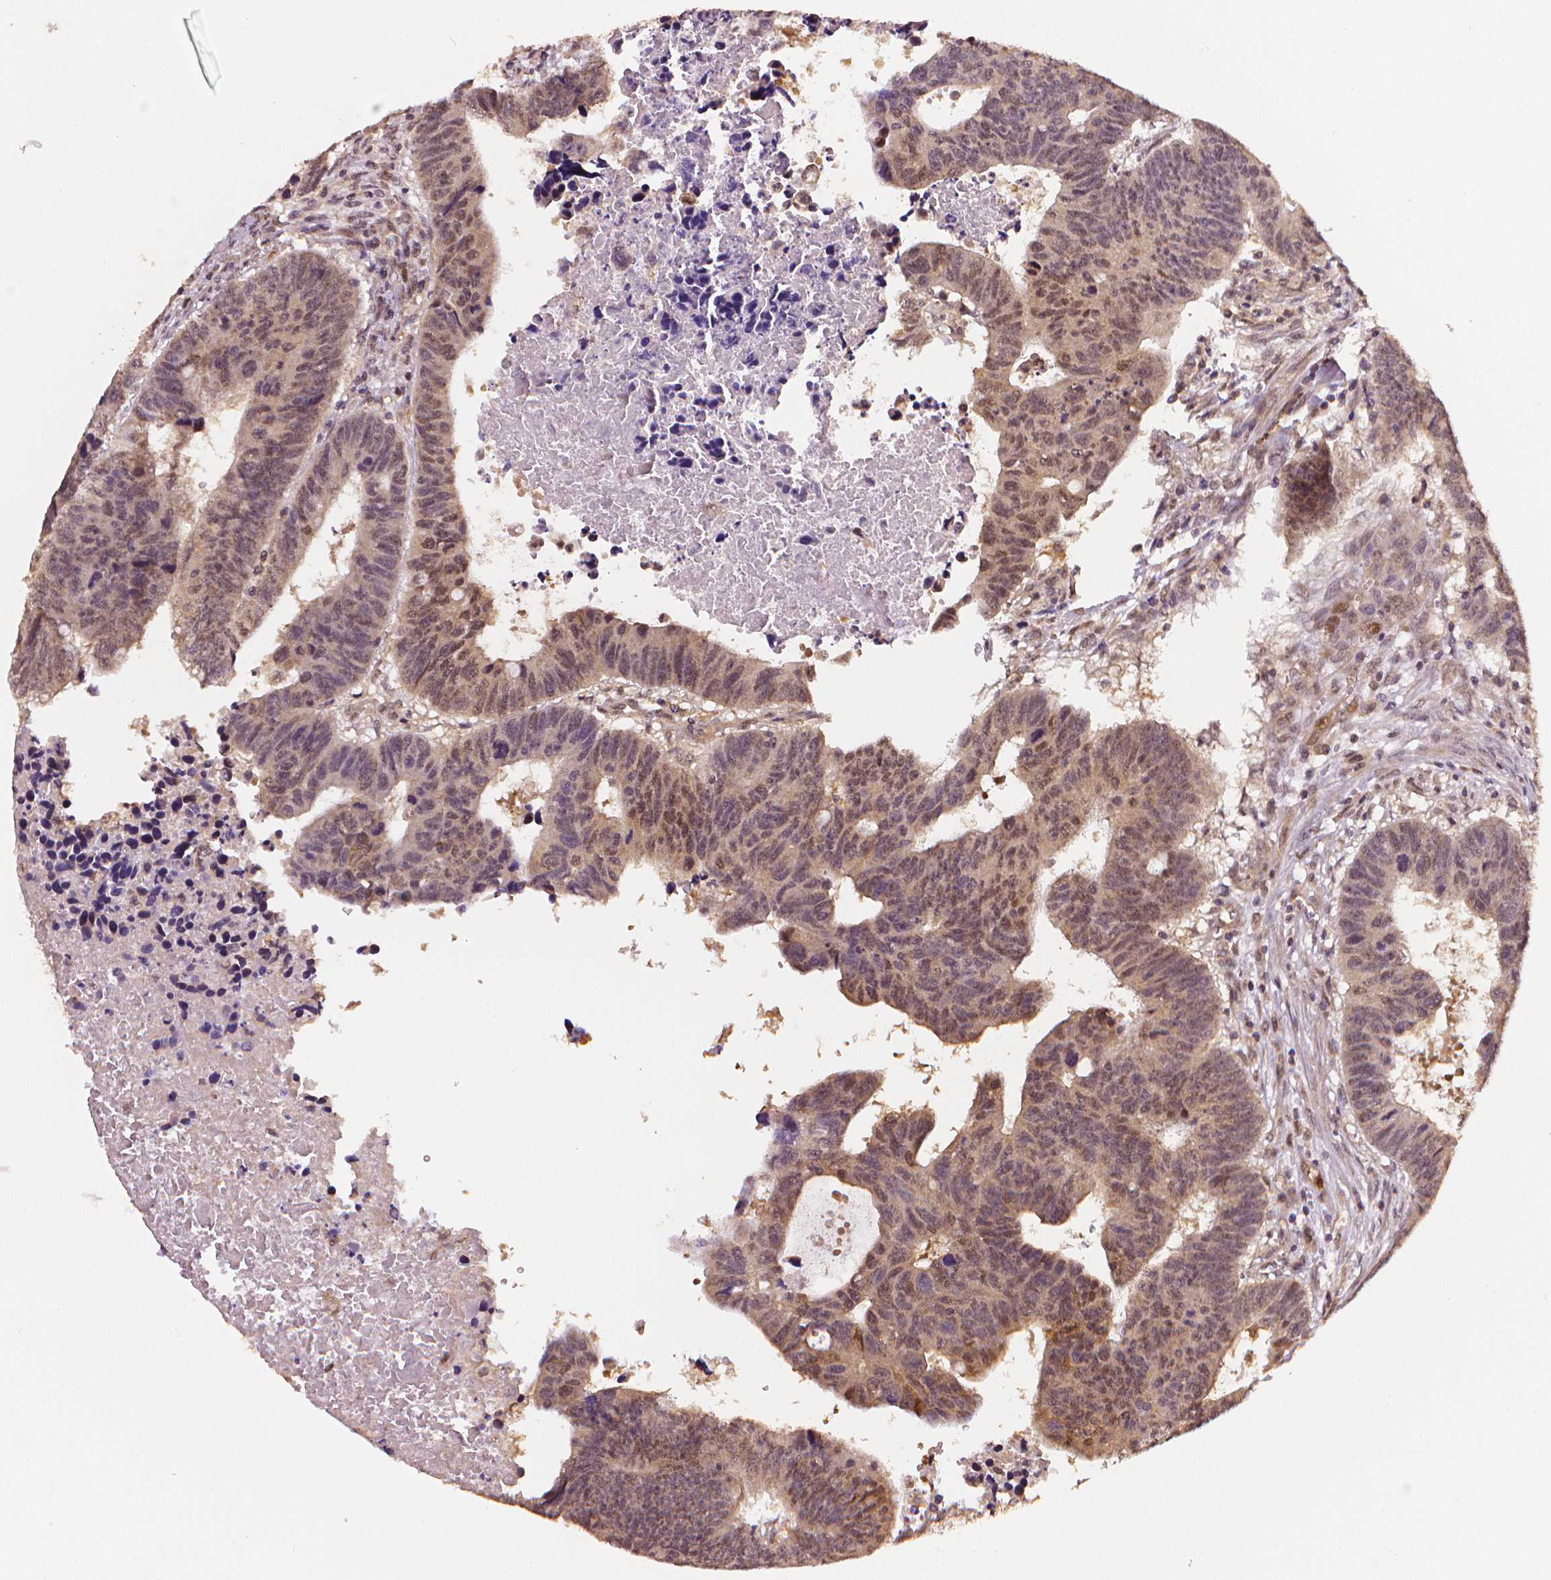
{"staining": {"intensity": "weak", "quantity": "<25%", "location": "nuclear"}, "tissue": "colorectal cancer", "cell_type": "Tumor cells", "image_type": "cancer", "snomed": [{"axis": "morphology", "description": "Adenocarcinoma, NOS"}, {"axis": "topography", "description": "Rectum"}], "caption": "Tumor cells show no significant protein expression in adenocarcinoma (colorectal). (DAB immunohistochemistry (IHC), high magnification).", "gene": "STAT3", "patient": {"sex": "female", "age": 85}}